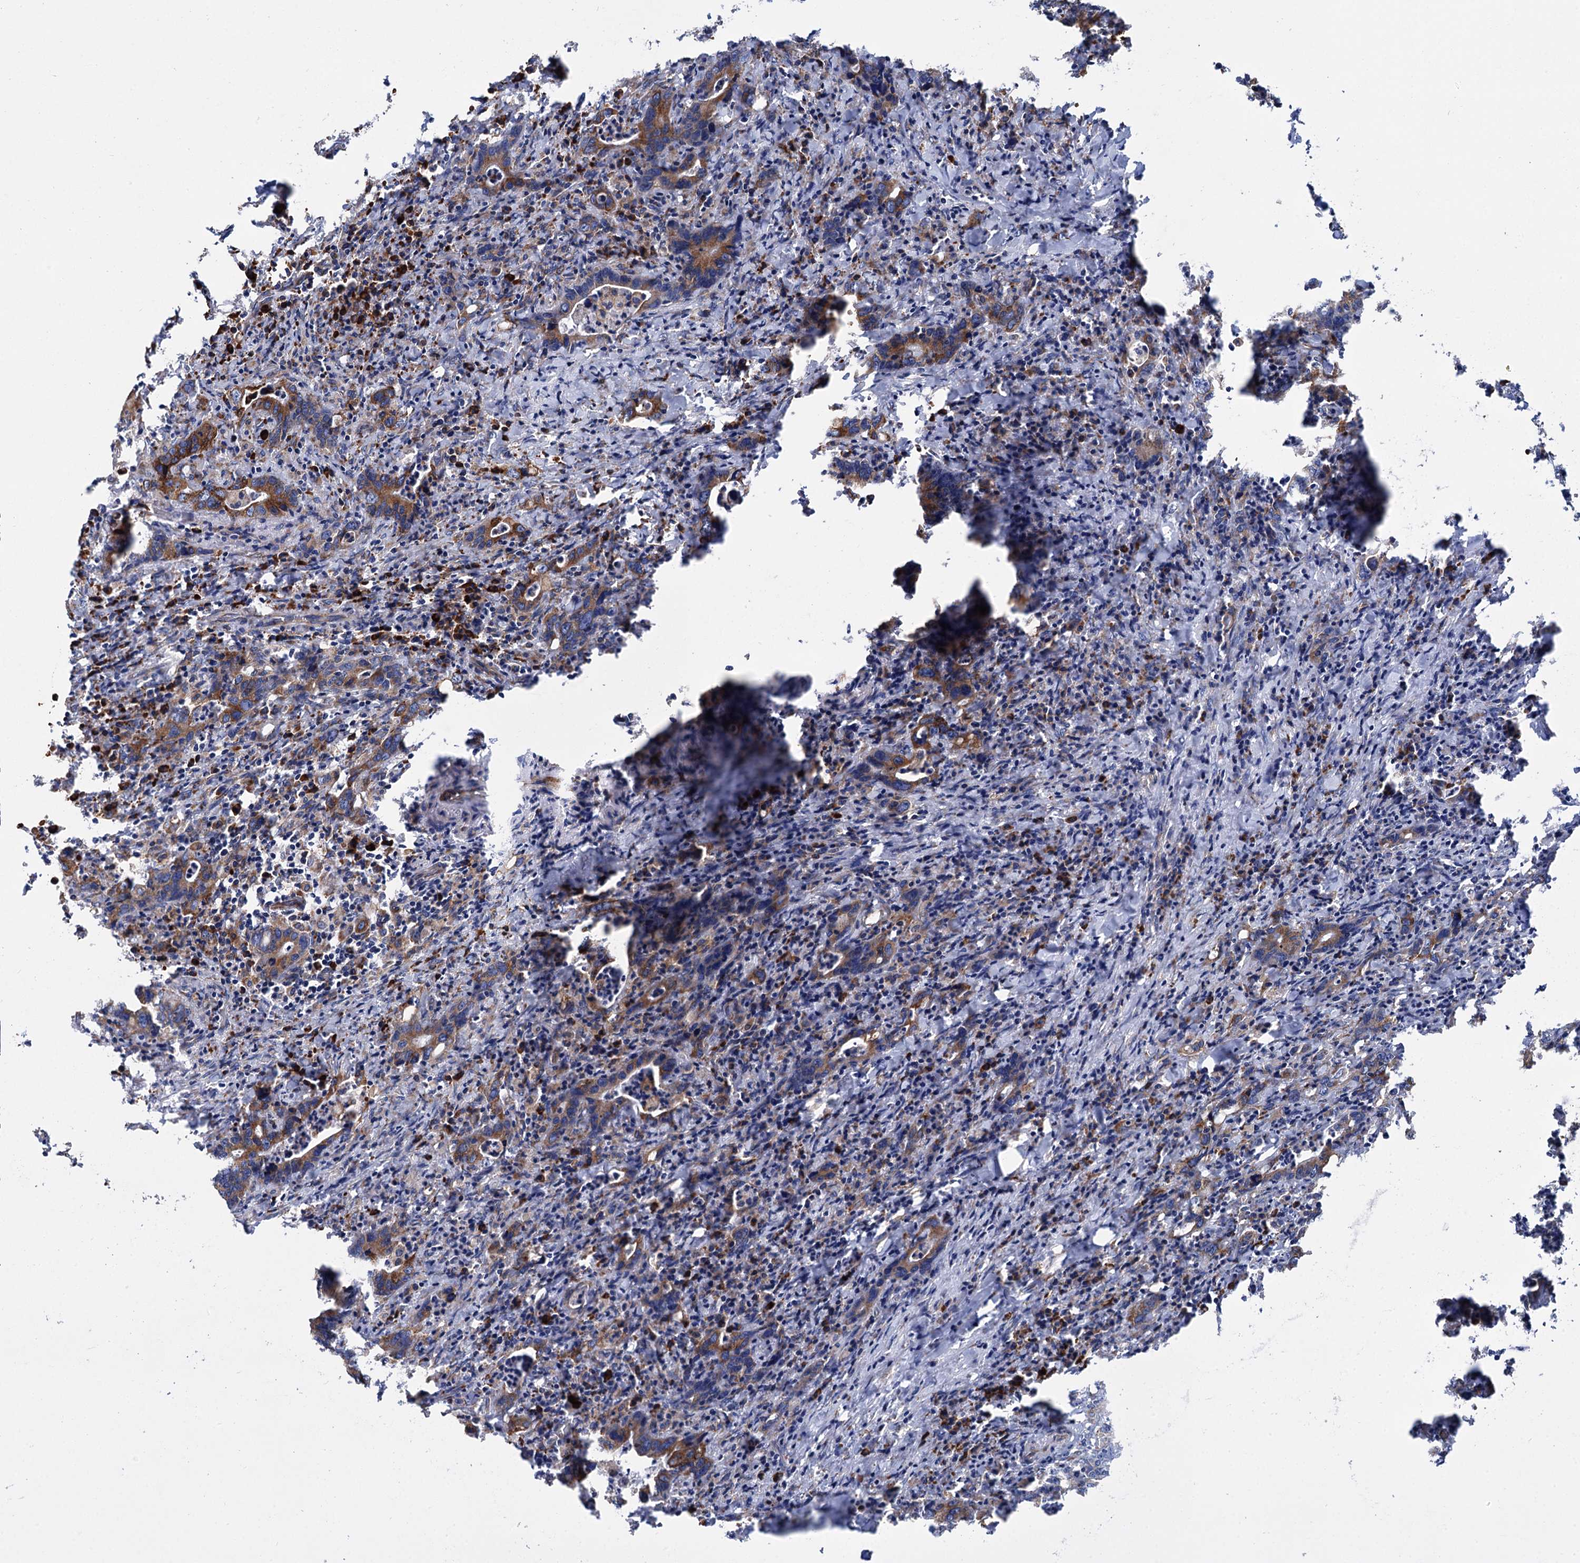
{"staining": {"intensity": "moderate", "quantity": ">75%", "location": "cytoplasmic/membranous"}, "tissue": "colorectal cancer", "cell_type": "Tumor cells", "image_type": "cancer", "snomed": [{"axis": "morphology", "description": "Adenocarcinoma, NOS"}, {"axis": "topography", "description": "Colon"}], "caption": "Protein expression analysis of colorectal adenocarcinoma reveals moderate cytoplasmic/membranous positivity in approximately >75% of tumor cells. The protein of interest is shown in brown color, while the nuclei are stained blue.", "gene": "SHE", "patient": {"sex": "female", "age": 75}}